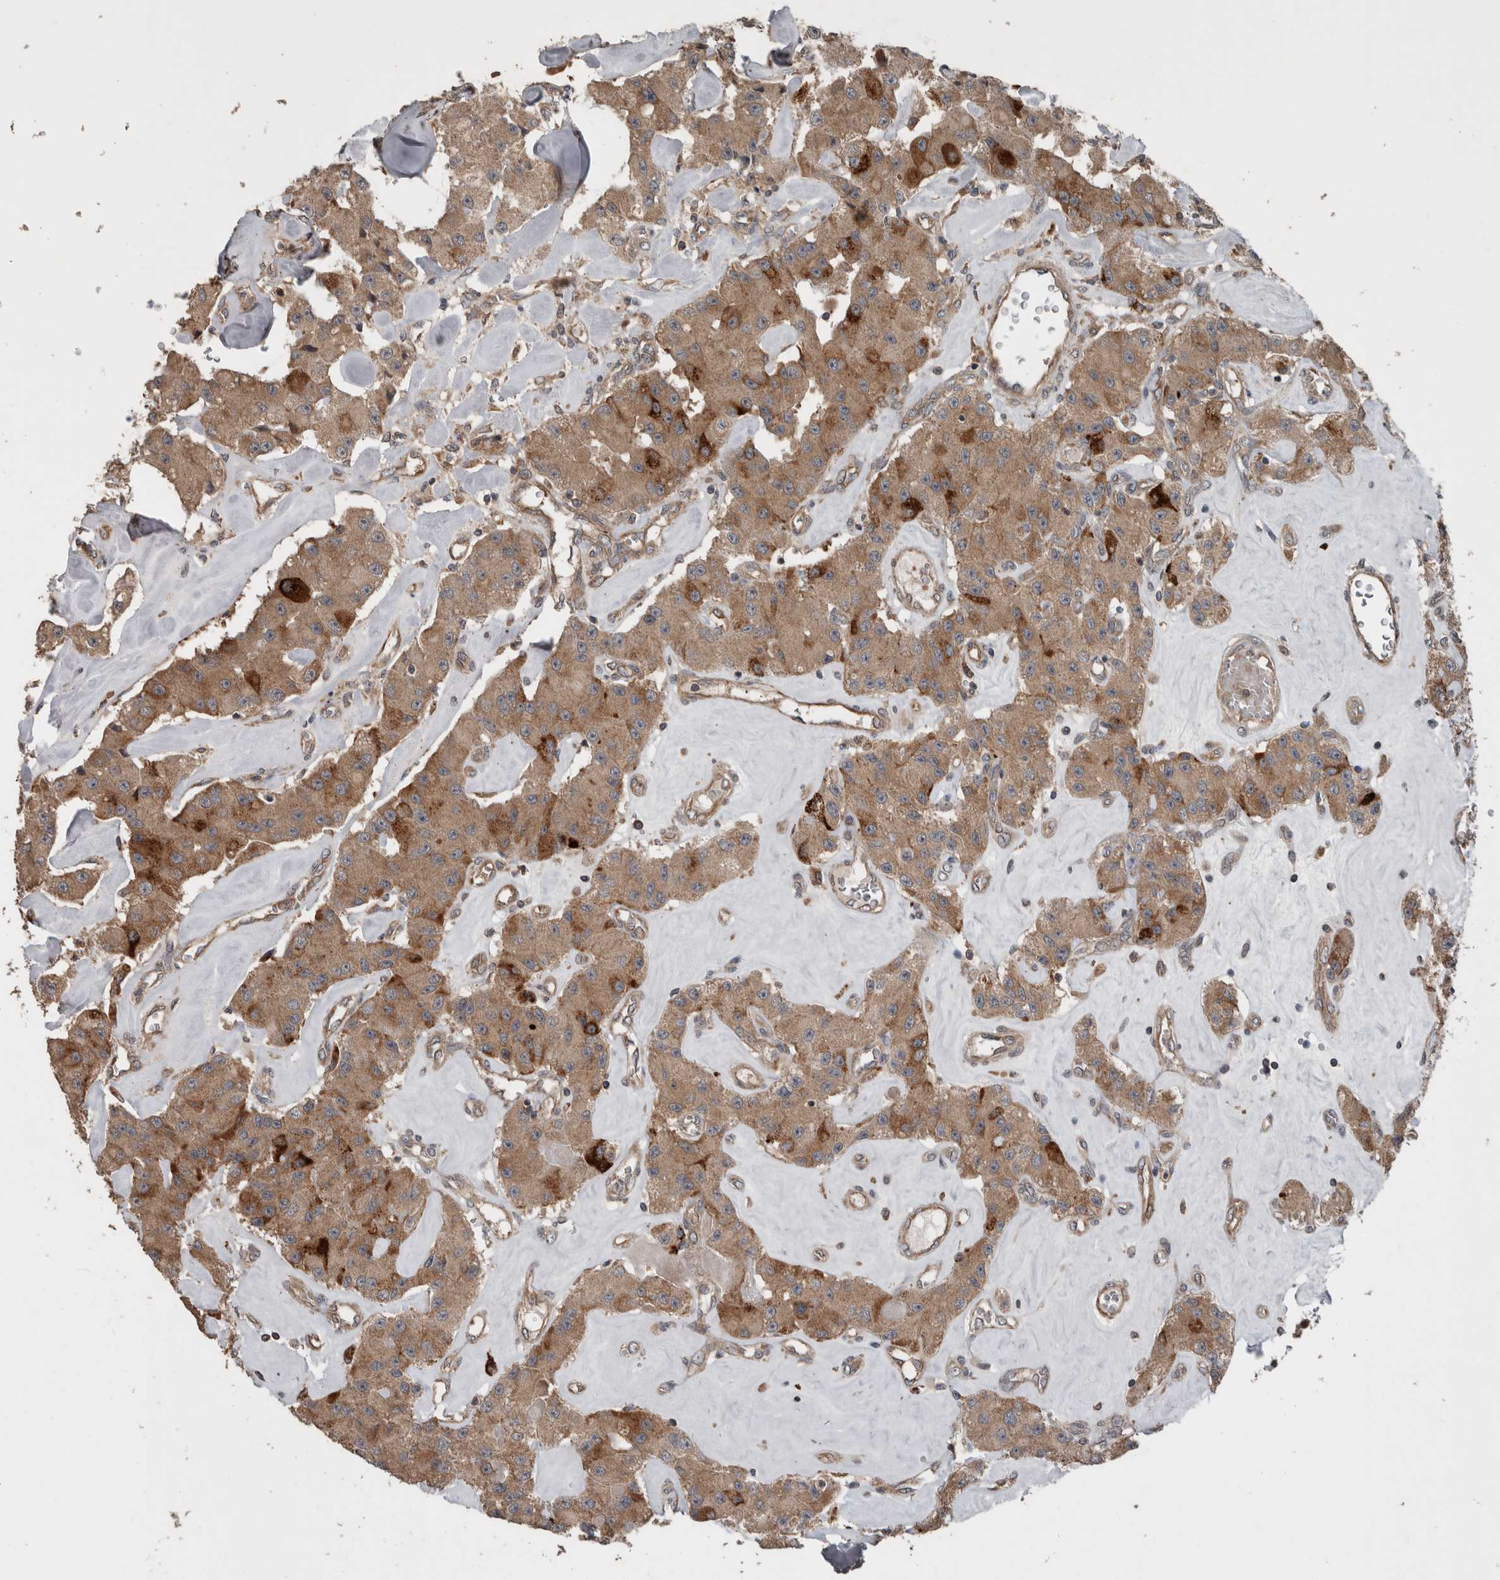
{"staining": {"intensity": "moderate", "quantity": ">75%", "location": "cytoplasmic/membranous"}, "tissue": "carcinoid", "cell_type": "Tumor cells", "image_type": "cancer", "snomed": [{"axis": "morphology", "description": "Carcinoid, malignant, NOS"}, {"axis": "topography", "description": "Pancreas"}], "caption": "Human carcinoid stained with a protein marker shows moderate staining in tumor cells.", "gene": "RIOK3", "patient": {"sex": "male", "age": 41}}